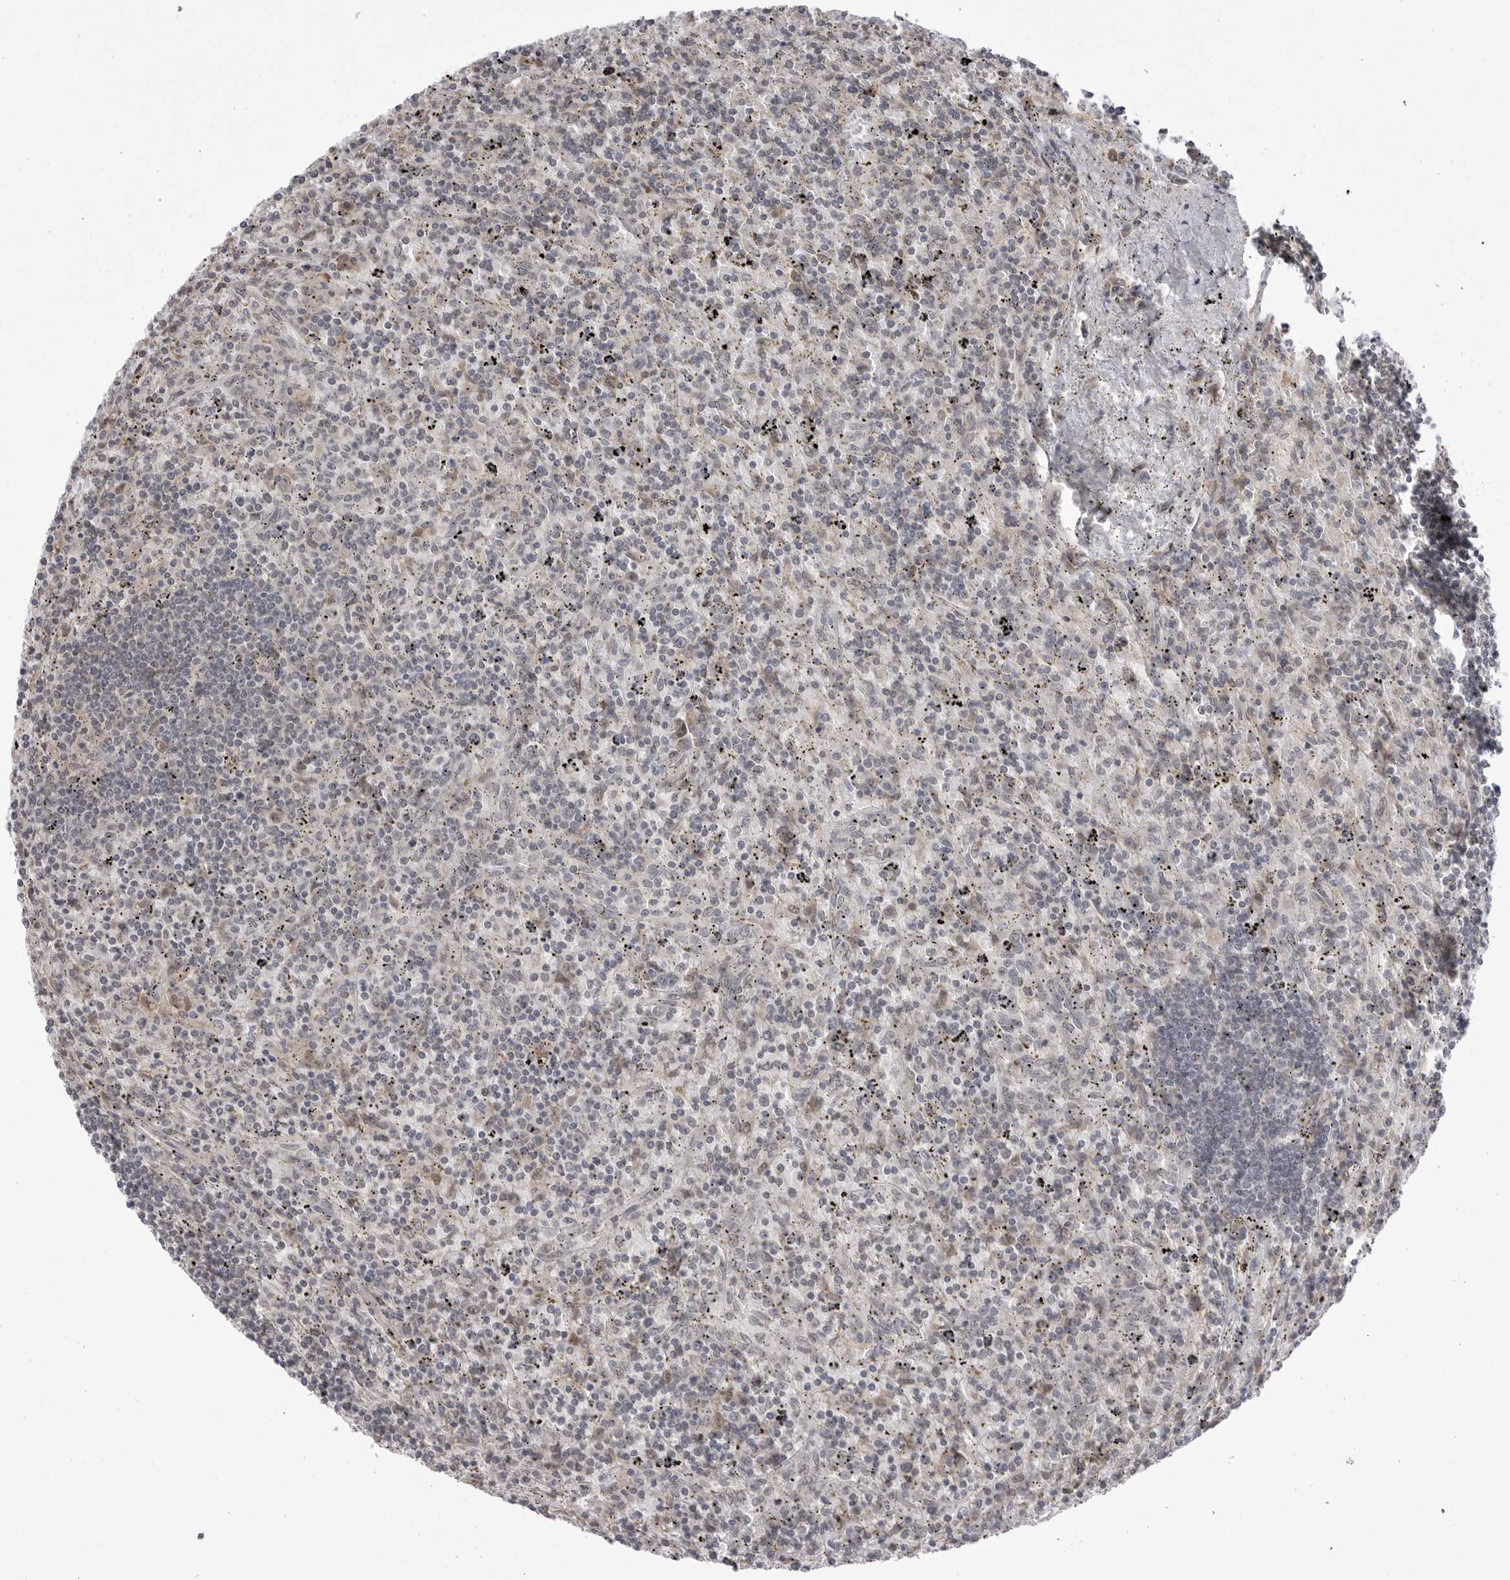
{"staining": {"intensity": "negative", "quantity": "none", "location": "none"}, "tissue": "lymphoma", "cell_type": "Tumor cells", "image_type": "cancer", "snomed": [{"axis": "morphology", "description": "Malignant lymphoma, non-Hodgkin's type, Low grade"}, {"axis": "topography", "description": "Spleen"}], "caption": "An image of lymphoma stained for a protein displays no brown staining in tumor cells. The staining was performed using DAB (3,3'-diaminobenzidine) to visualize the protein expression in brown, while the nuclei were stained in blue with hematoxylin (Magnification: 20x).", "gene": "PTK2B", "patient": {"sex": "male", "age": 76}}